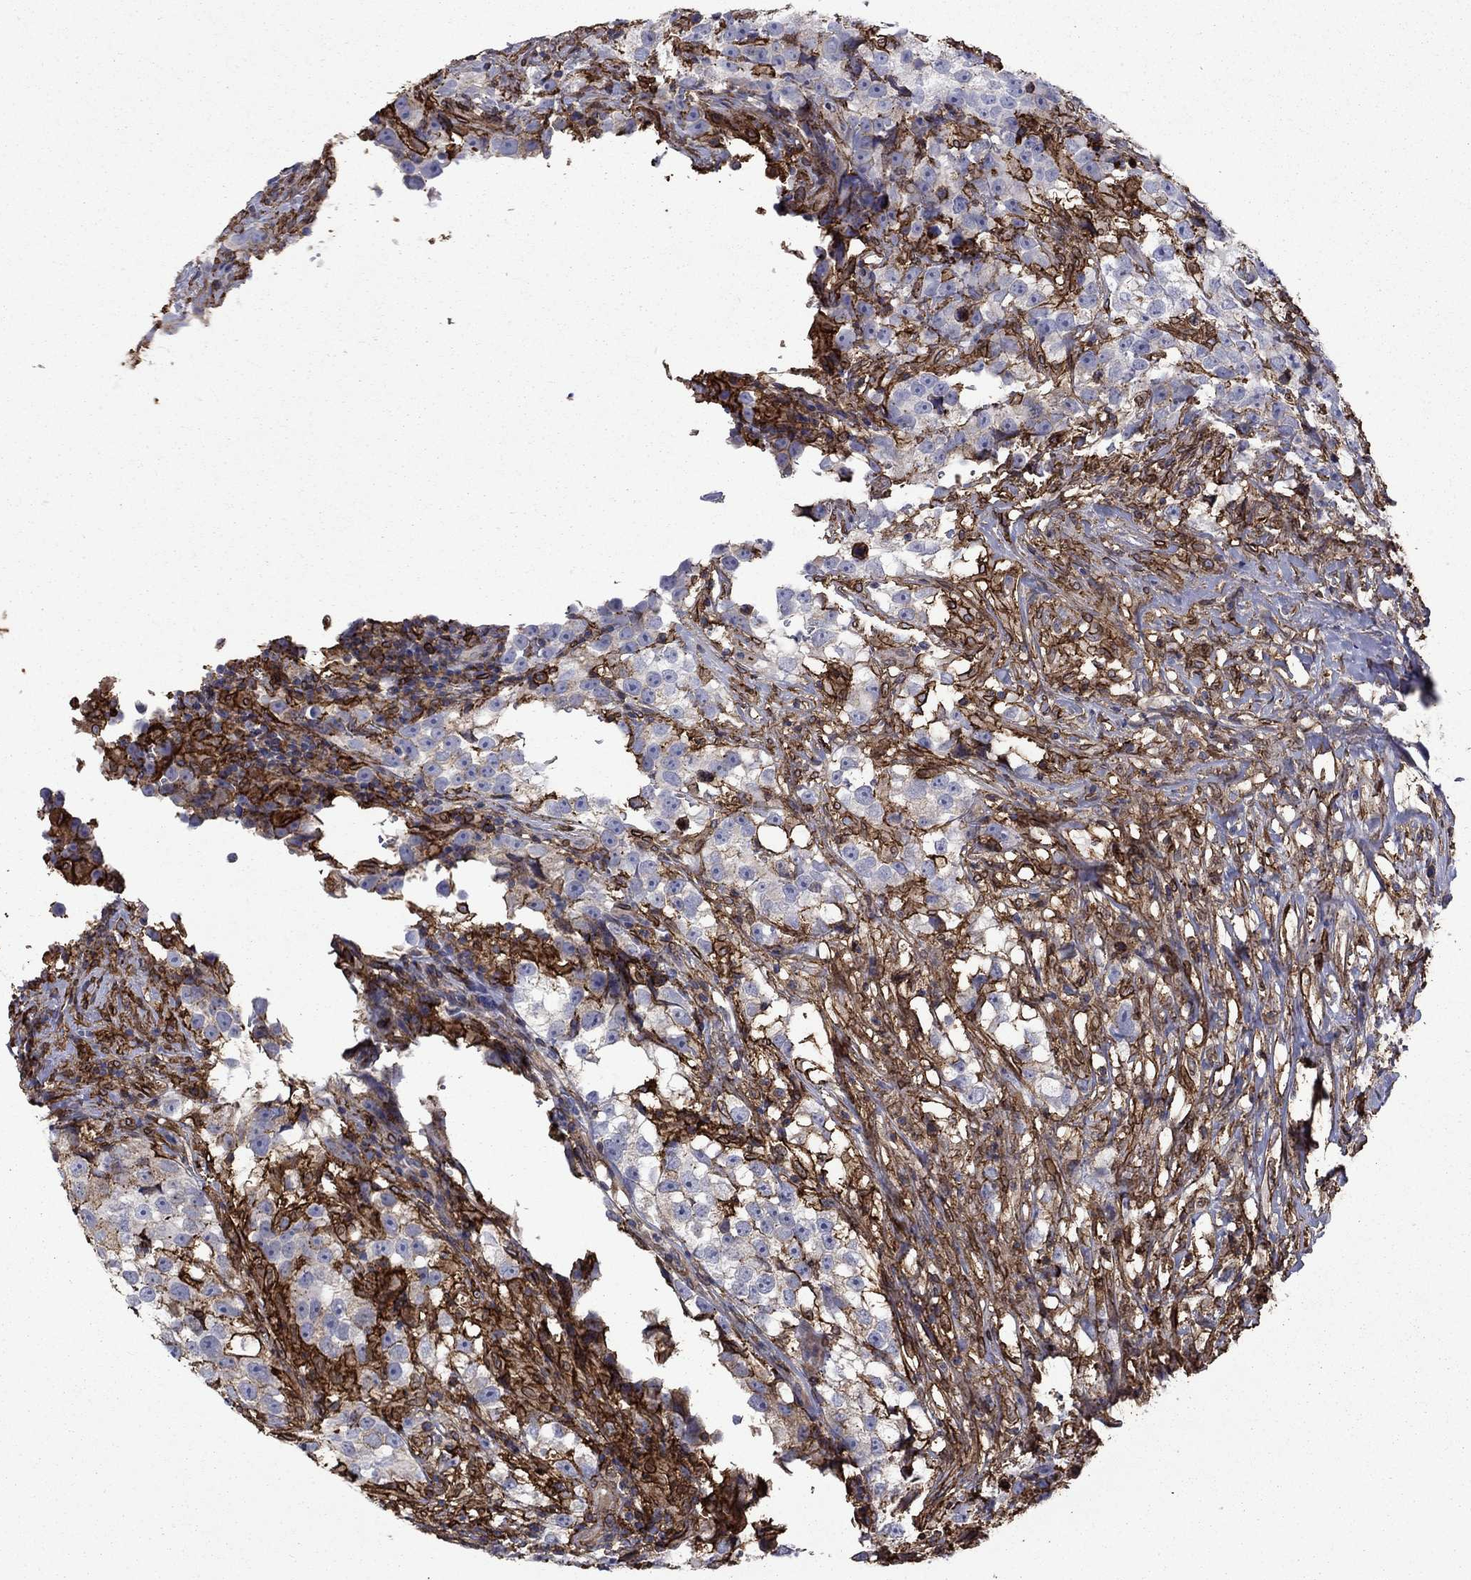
{"staining": {"intensity": "negative", "quantity": "none", "location": "none"}, "tissue": "testis cancer", "cell_type": "Tumor cells", "image_type": "cancer", "snomed": [{"axis": "morphology", "description": "Seminoma, NOS"}, {"axis": "topography", "description": "Testis"}], "caption": "Tumor cells are negative for brown protein staining in seminoma (testis).", "gene": "PLAU", "patient": {"sex": "male", "age": 46}}